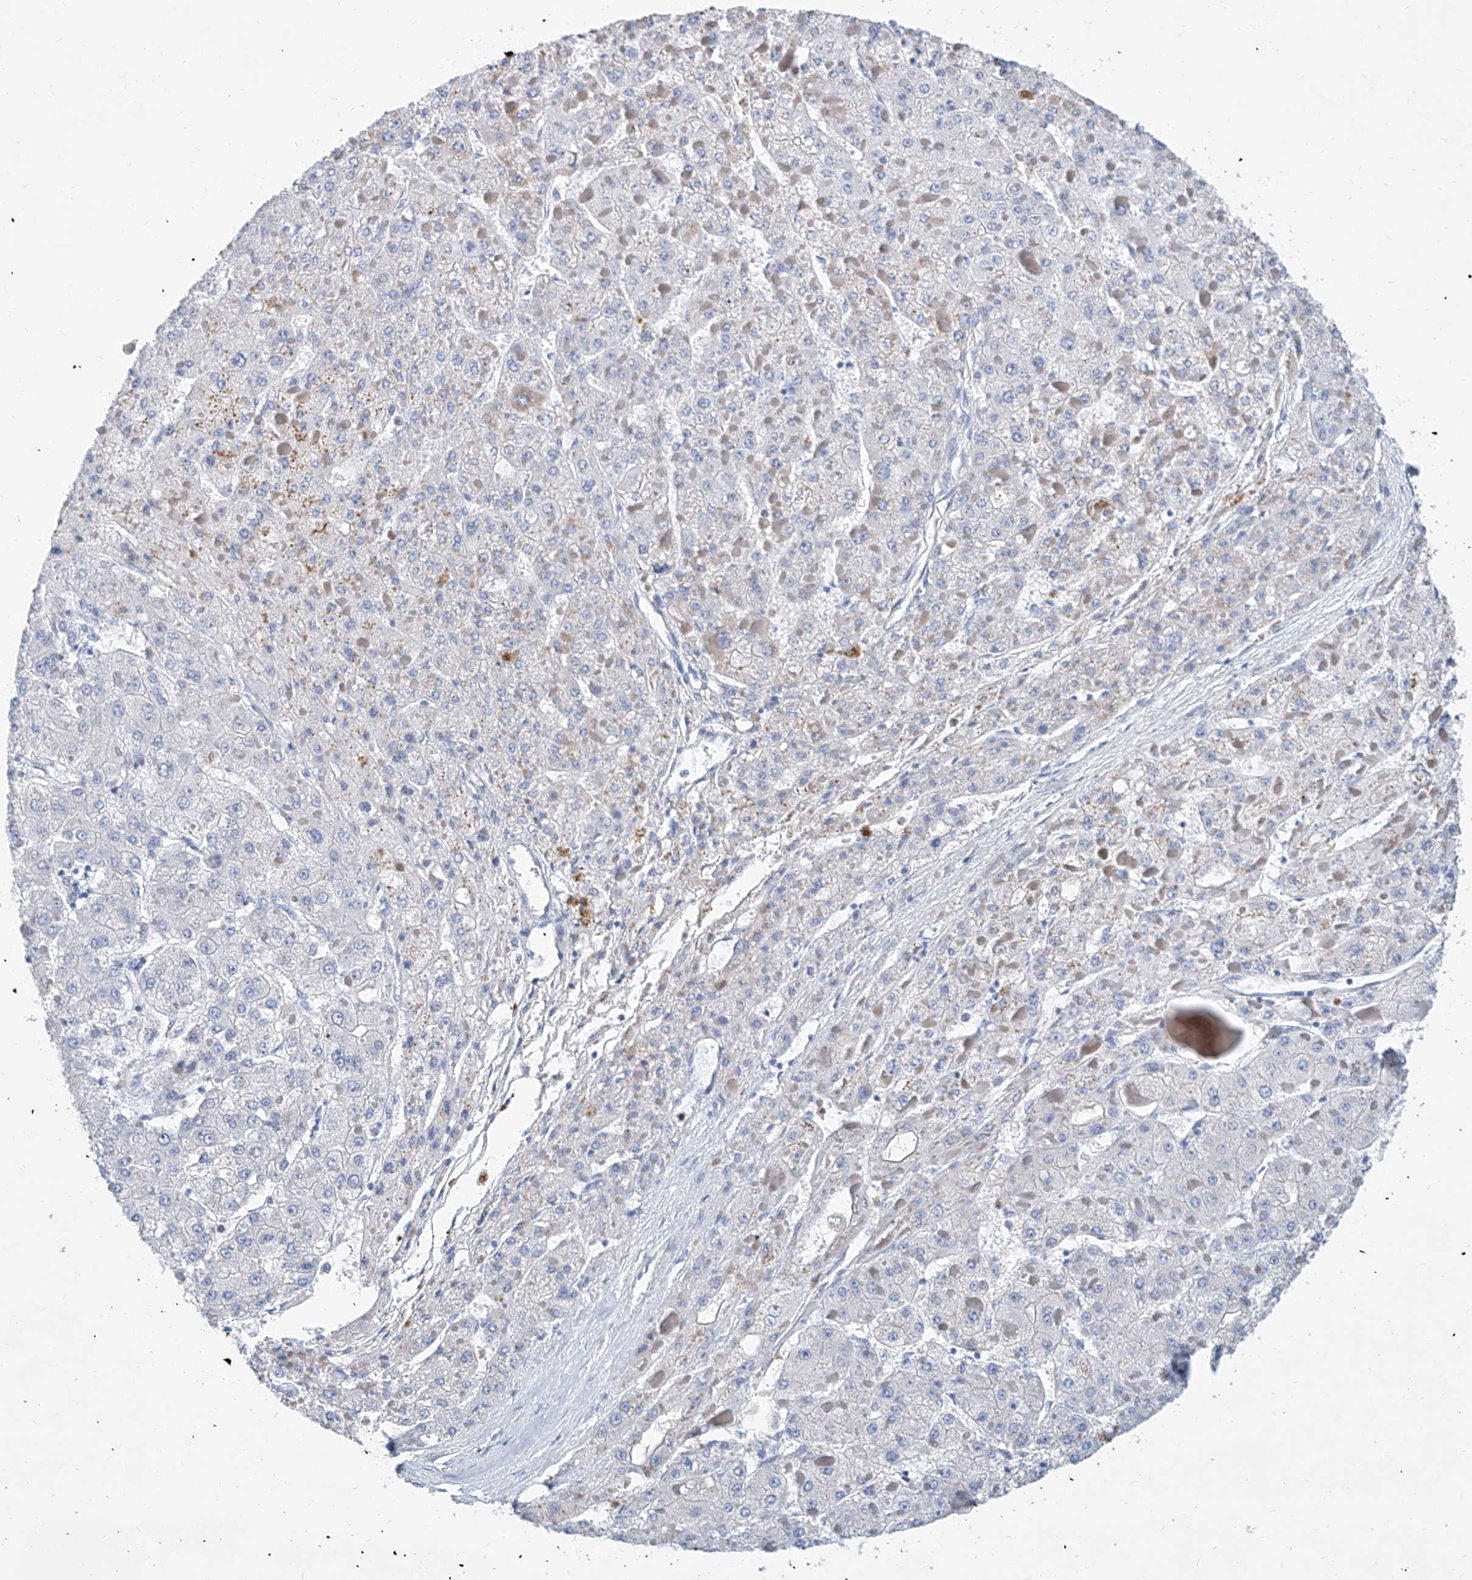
{"staining": {"intensity": "negative", "quantity": "none", "location": "none"}, "tissue": "liver cancer", "cell_type": "Tumor cells", "image_type": "cancer", "snomed": [{"axis": "morphology", "description": "Carcinoma, Hepatocellular, NOS"}, {"axis": "topography", "description": "Liver"}], "caption": "Photomicrograph shows no protein staining in tumor cells of hepatocellular carcinoma (liver) tissue.", "gene": "SLC25A29", "patient": {"sex": "female", "age": 73}}